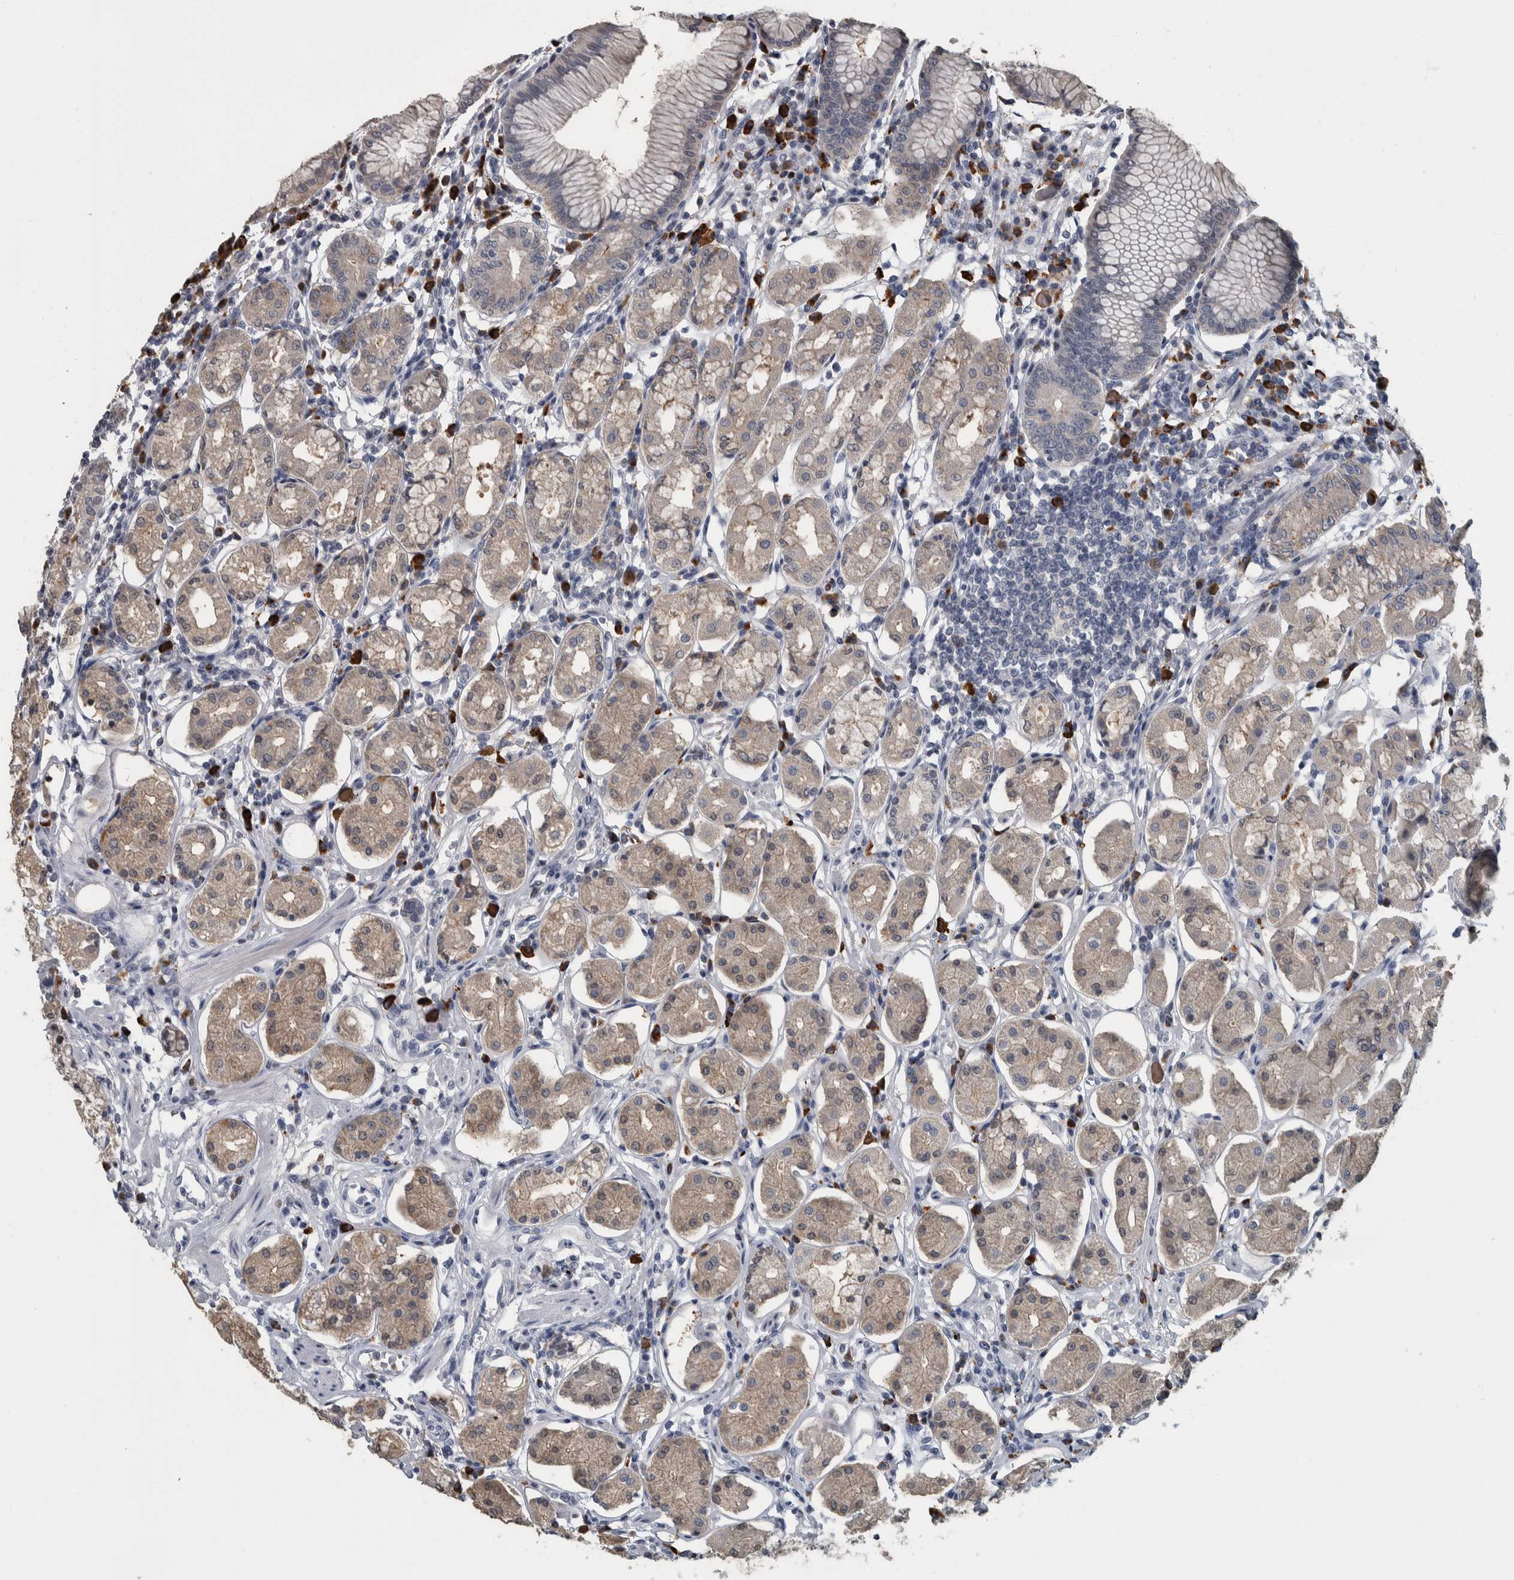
{"staining": {"intensity": "weak", "quantity": "<25%", "location": "cytoplasmic/membranous"}, "tissue": "stomach", "cell_type": "Glandular cells", "image_type": "normal", "snomed": [{"axis": "morphology", "description": "Normal tissue, NOS"}, {"axis": "topography", "description": "Stomach"}, {"axis": "topography", "description": "Stomach, lower"}], "caption": "This image is of benign stomach stained with immunohistochemistry (IHC) to label a protein in brown with the nuclei are counter-stained blue. There is no staining in glandular cells. The staining is performed using DAB (3,3'-diaminobenzidine) brown chromogen with nuclei counter-stained in using hematoxylin.", "gene": "CAVIN4", "patient": {"sex": "female", "age": 56}}